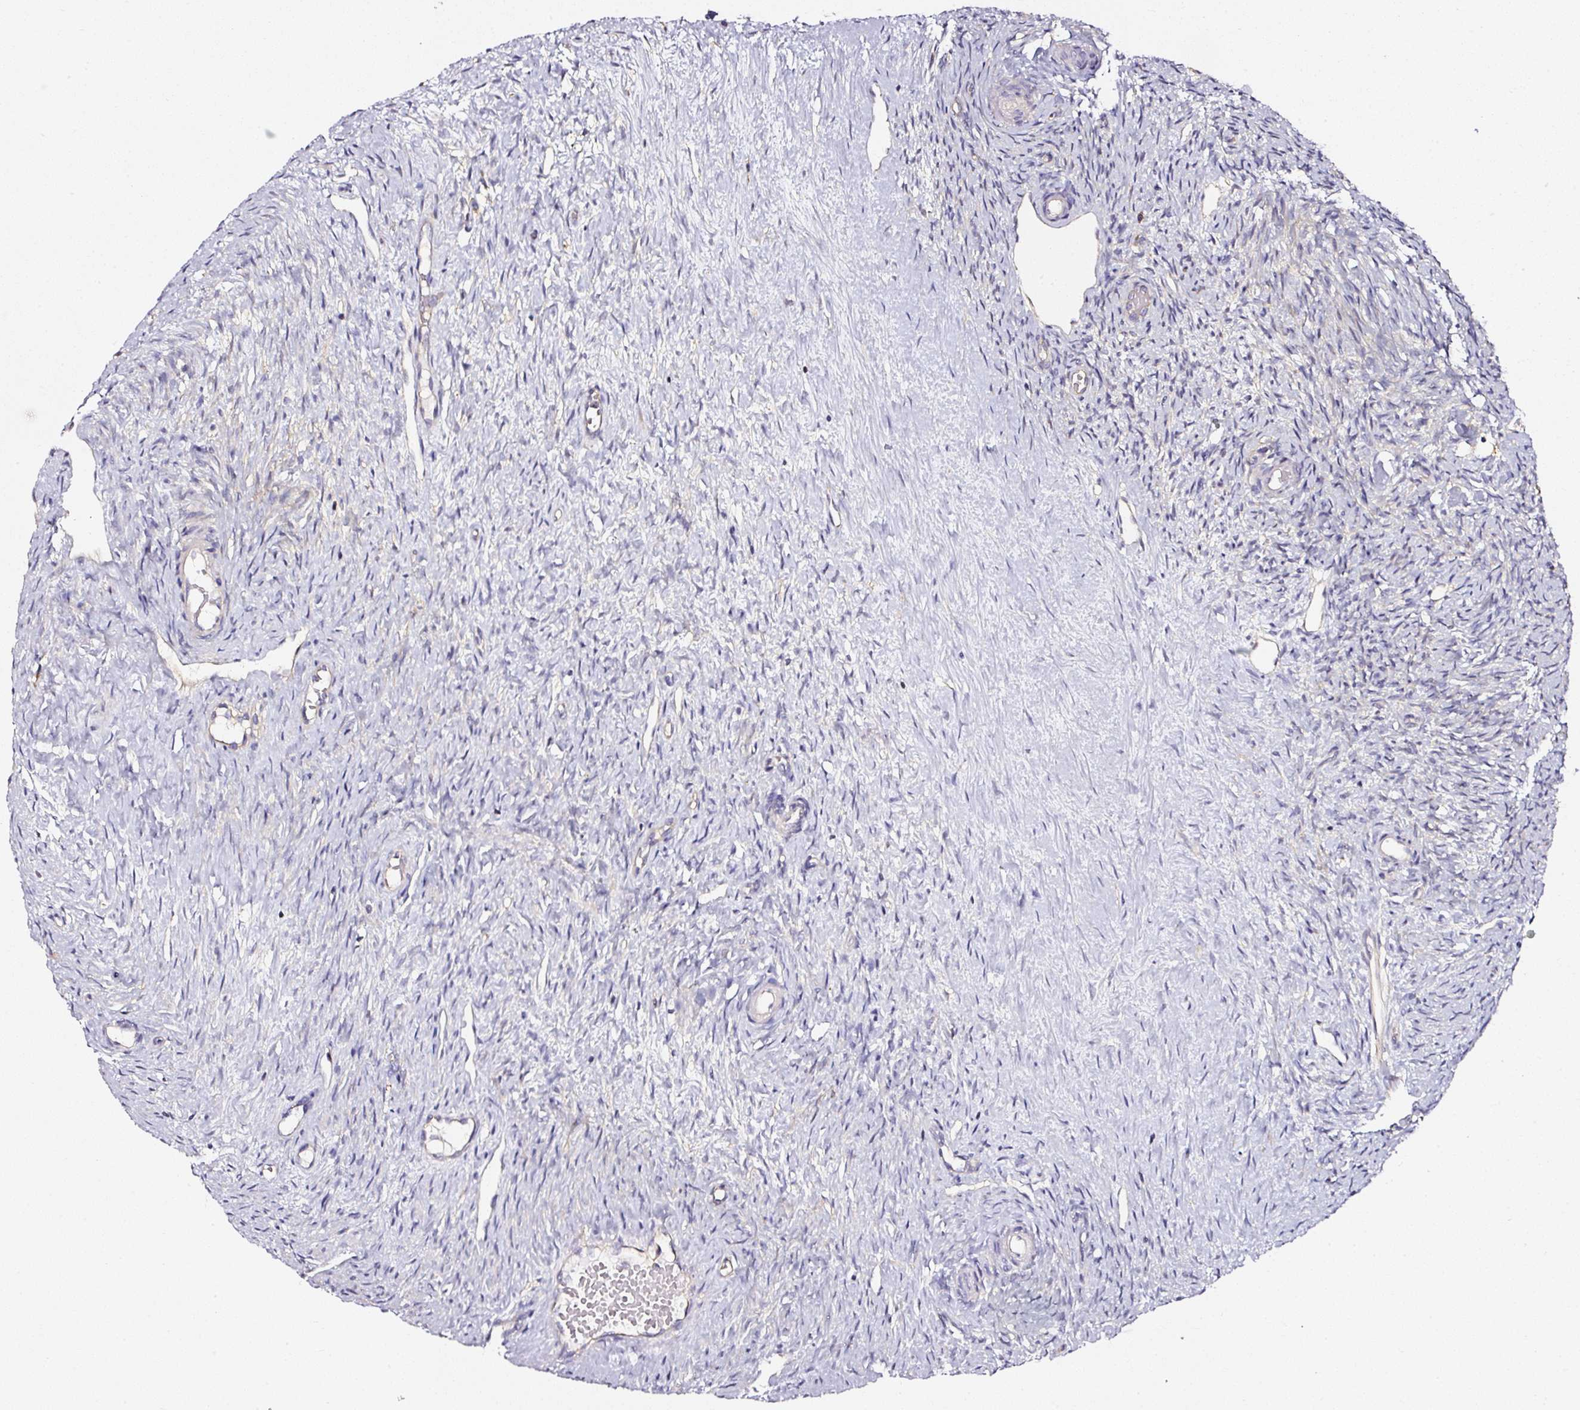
{"staining": {"intensity": "weak", "quantity": "<25%", "location": "cytoplasmic/membranous"}, "tissue": "ovary", "cell_type": "Follicle cells", "image_type": "normal", "snomed": [{"axis": "morphology", "description": "Normal tissue, NOS"}, {"axis": "topography", "description": "Ovary"}], "caption": "Follicle cells are negative for brown protein staining in normal ovary. (DAB (3,3'-diaminobenzidine) immunohistochemistry (IHC), high magnification).", "gene": "CD47", "patient": {"sex": "female", "age": 51}}